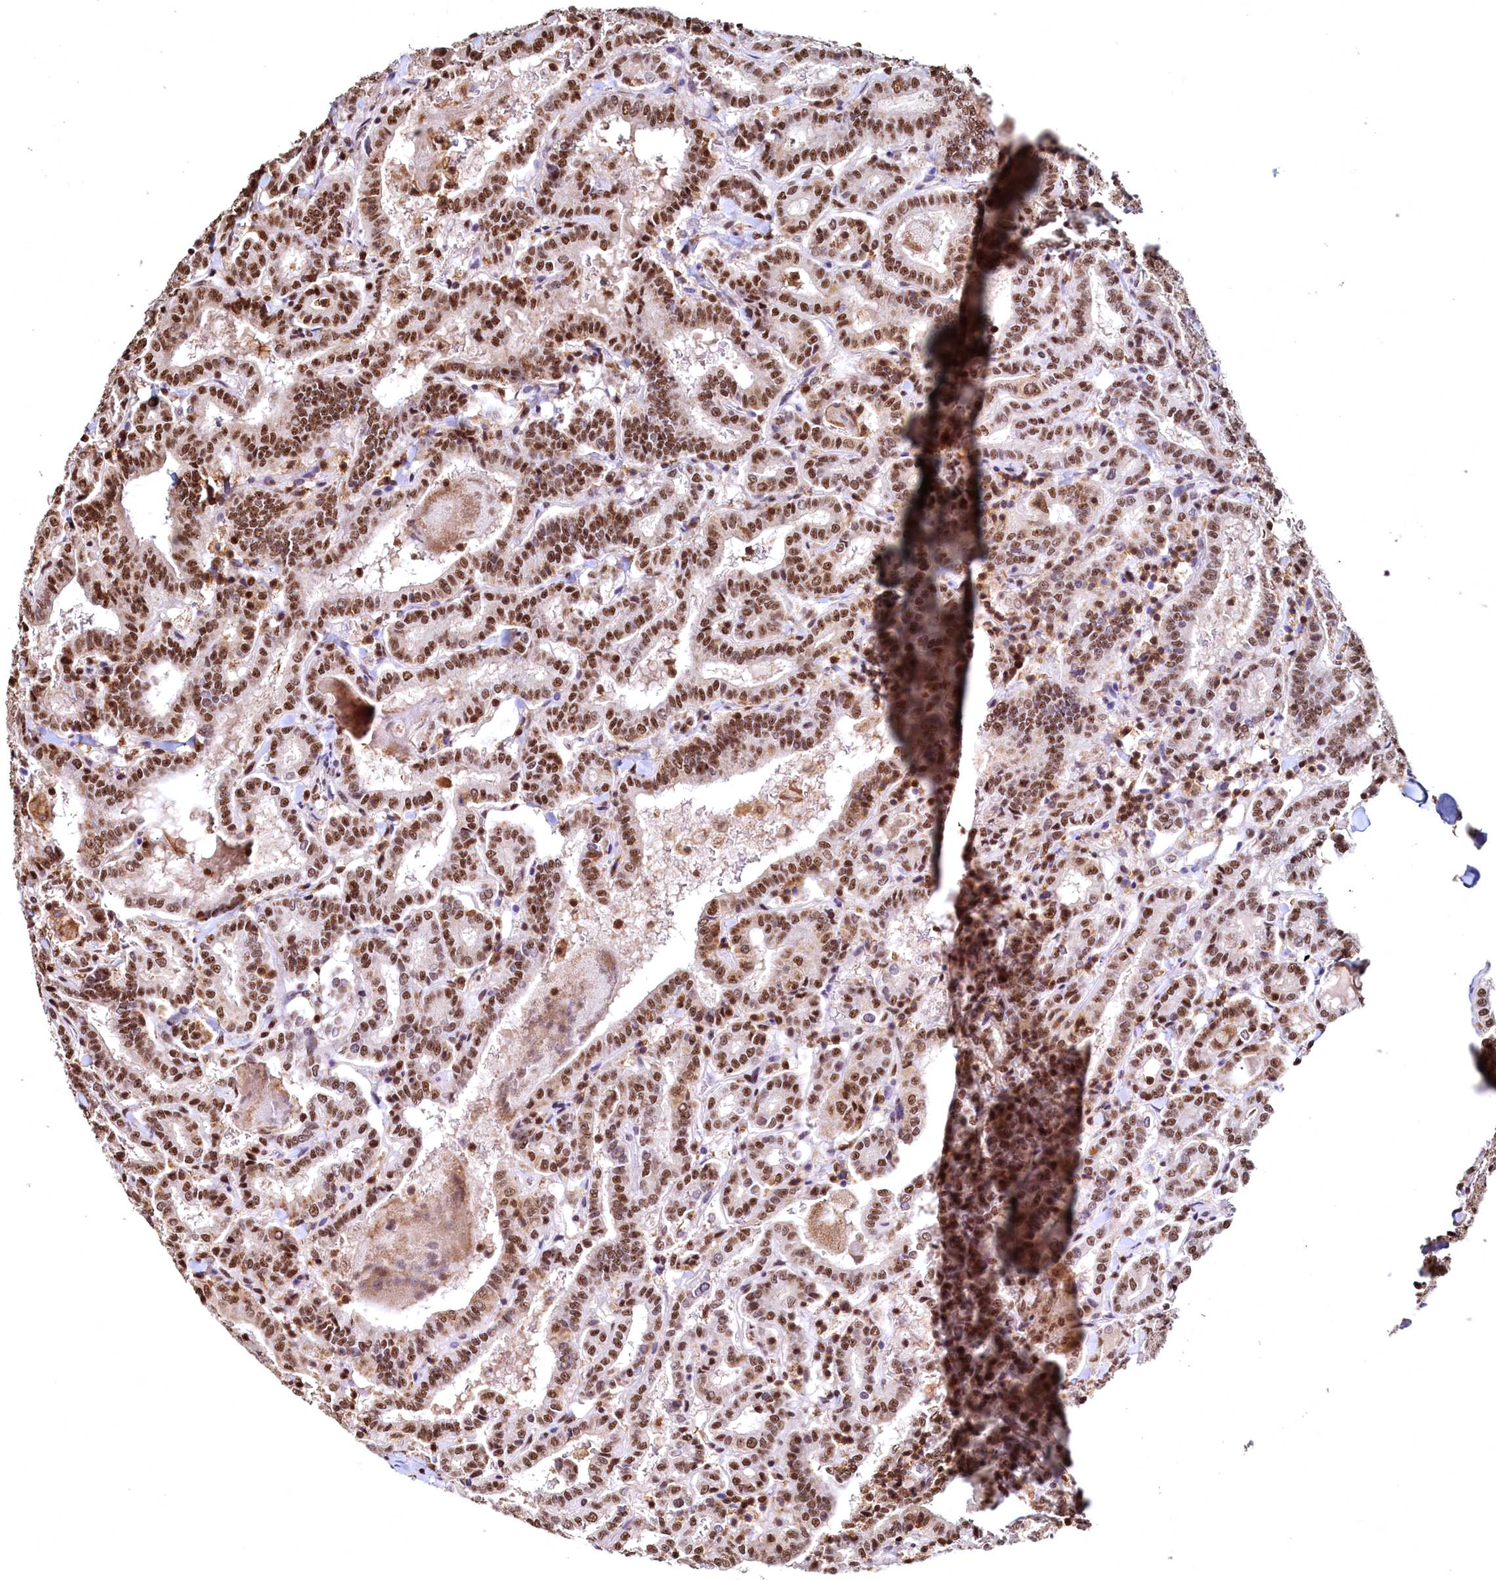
{"staining": {"intensity": "strong", "quantity": ">75%", "location": "nuclear"}, "tissue": "thyroid cancer", "cell_type": "Tumor cells", "image_type": "cancer", "snomed": [{"axis": "morphology", "description": "Papillary adenocarcinoma, NOS"}, {"axis": "topography", "description": "Thyroid gland"}], "caption": "DAB immunohistochemical staining of thyroid papillary adenocarcinoma demonstrates strong nuclear protein positivity in about >75% of tumor cells.", "gene": "RSRC2", "patient": {"sex": "female", "age": 72}}